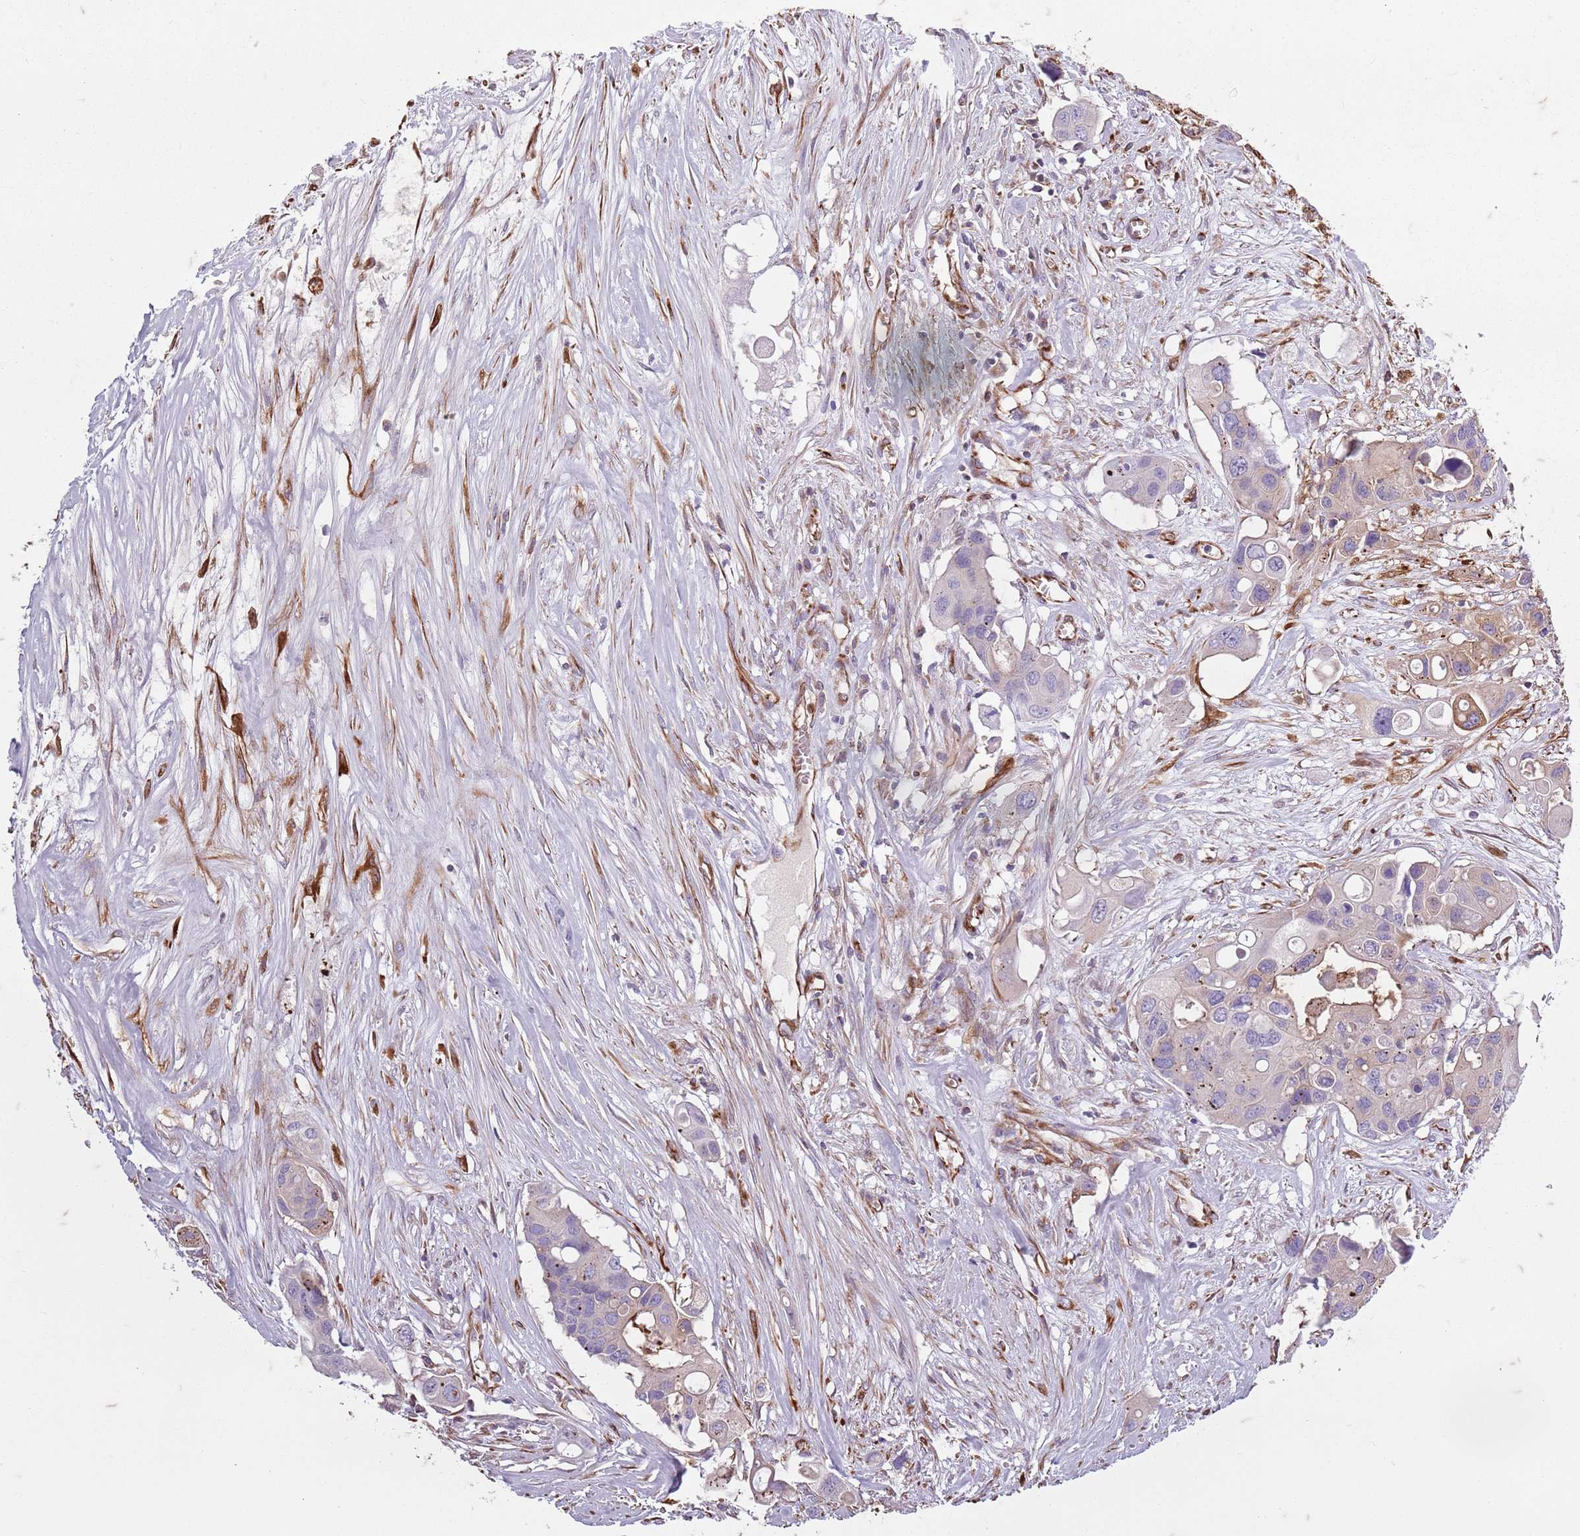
{"staining": {"intensity": "negative", "quantity": "none", "location": "none"}, "tissue": "colorectal cancer", "cell_type": "Tumor cells", "image_type": "cancer", "snomed": [{"axis": "morphology", "description": "Adenocarcinoma, NOS"}, {"axis": "topography", "description": "Colon"}], "caption": "Colorectal cancer stained for a protein using immunohistochemistry exhibits no positivity tumor cells.", "gene": "TAS2R38", "patient": {"sex": "male", "age": 77}}